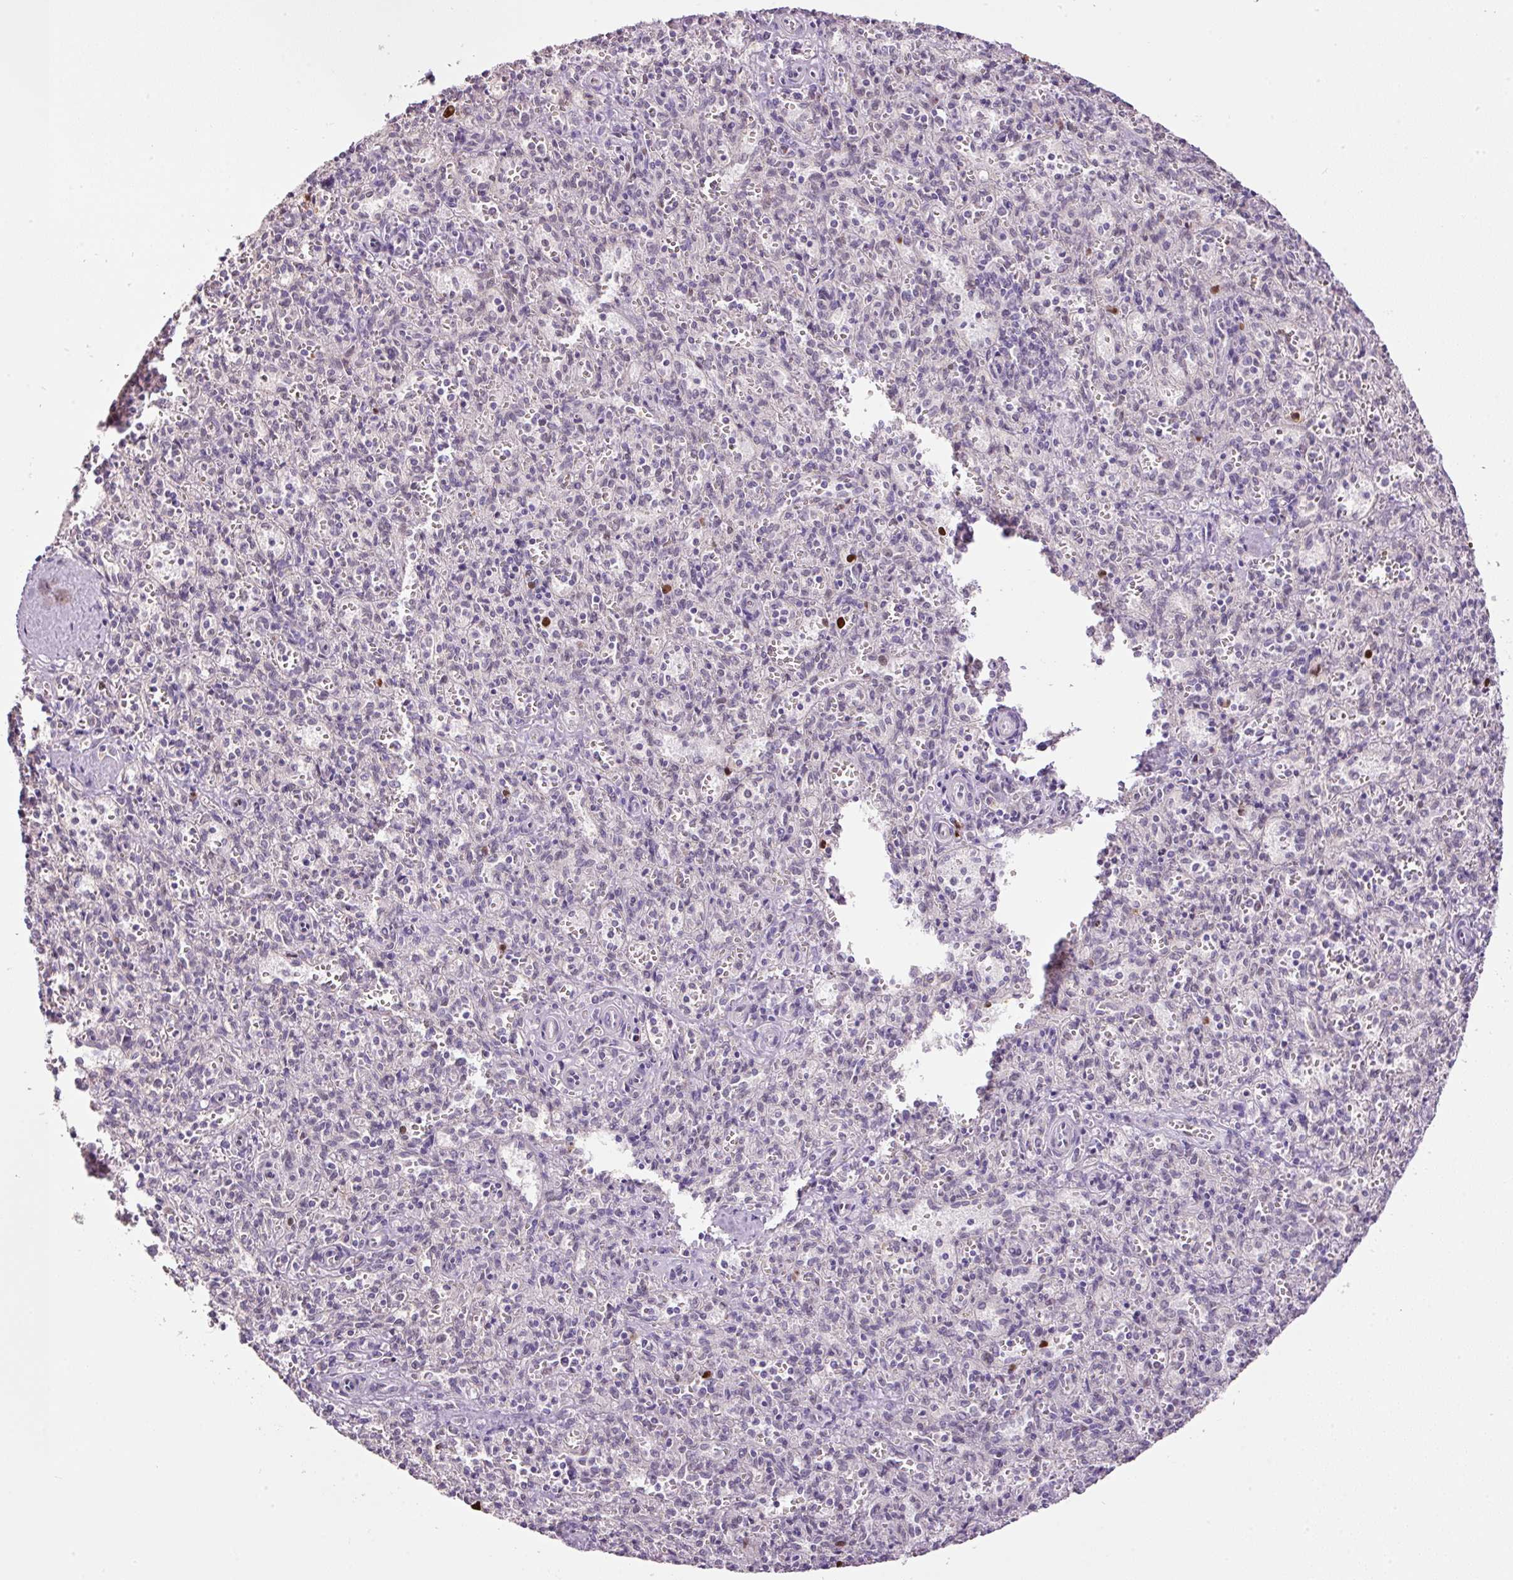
{"staining": {"intensity": "moderate", "quantity": "<25%", "location": "nuclear"}, "tissue": "spleen", "cell_type": "Cells in red pulp", "image_type": "normal", "snomed": [{"axis": "morphology", "description": "Normal tissue, NOS"}, {"axis": "topography", "description": "Spleen"}], "caption": "A brown stain labels moderate nuclear expression of a protein in cells in red pulp of normal spleen. The protein of interest is stained brown, and the nuclei are stained in blue (DAB IHC with brightfield microscopy, high magnification).", "gene": "KPNA2", "patient": {"sex": "female", "age": 26}}